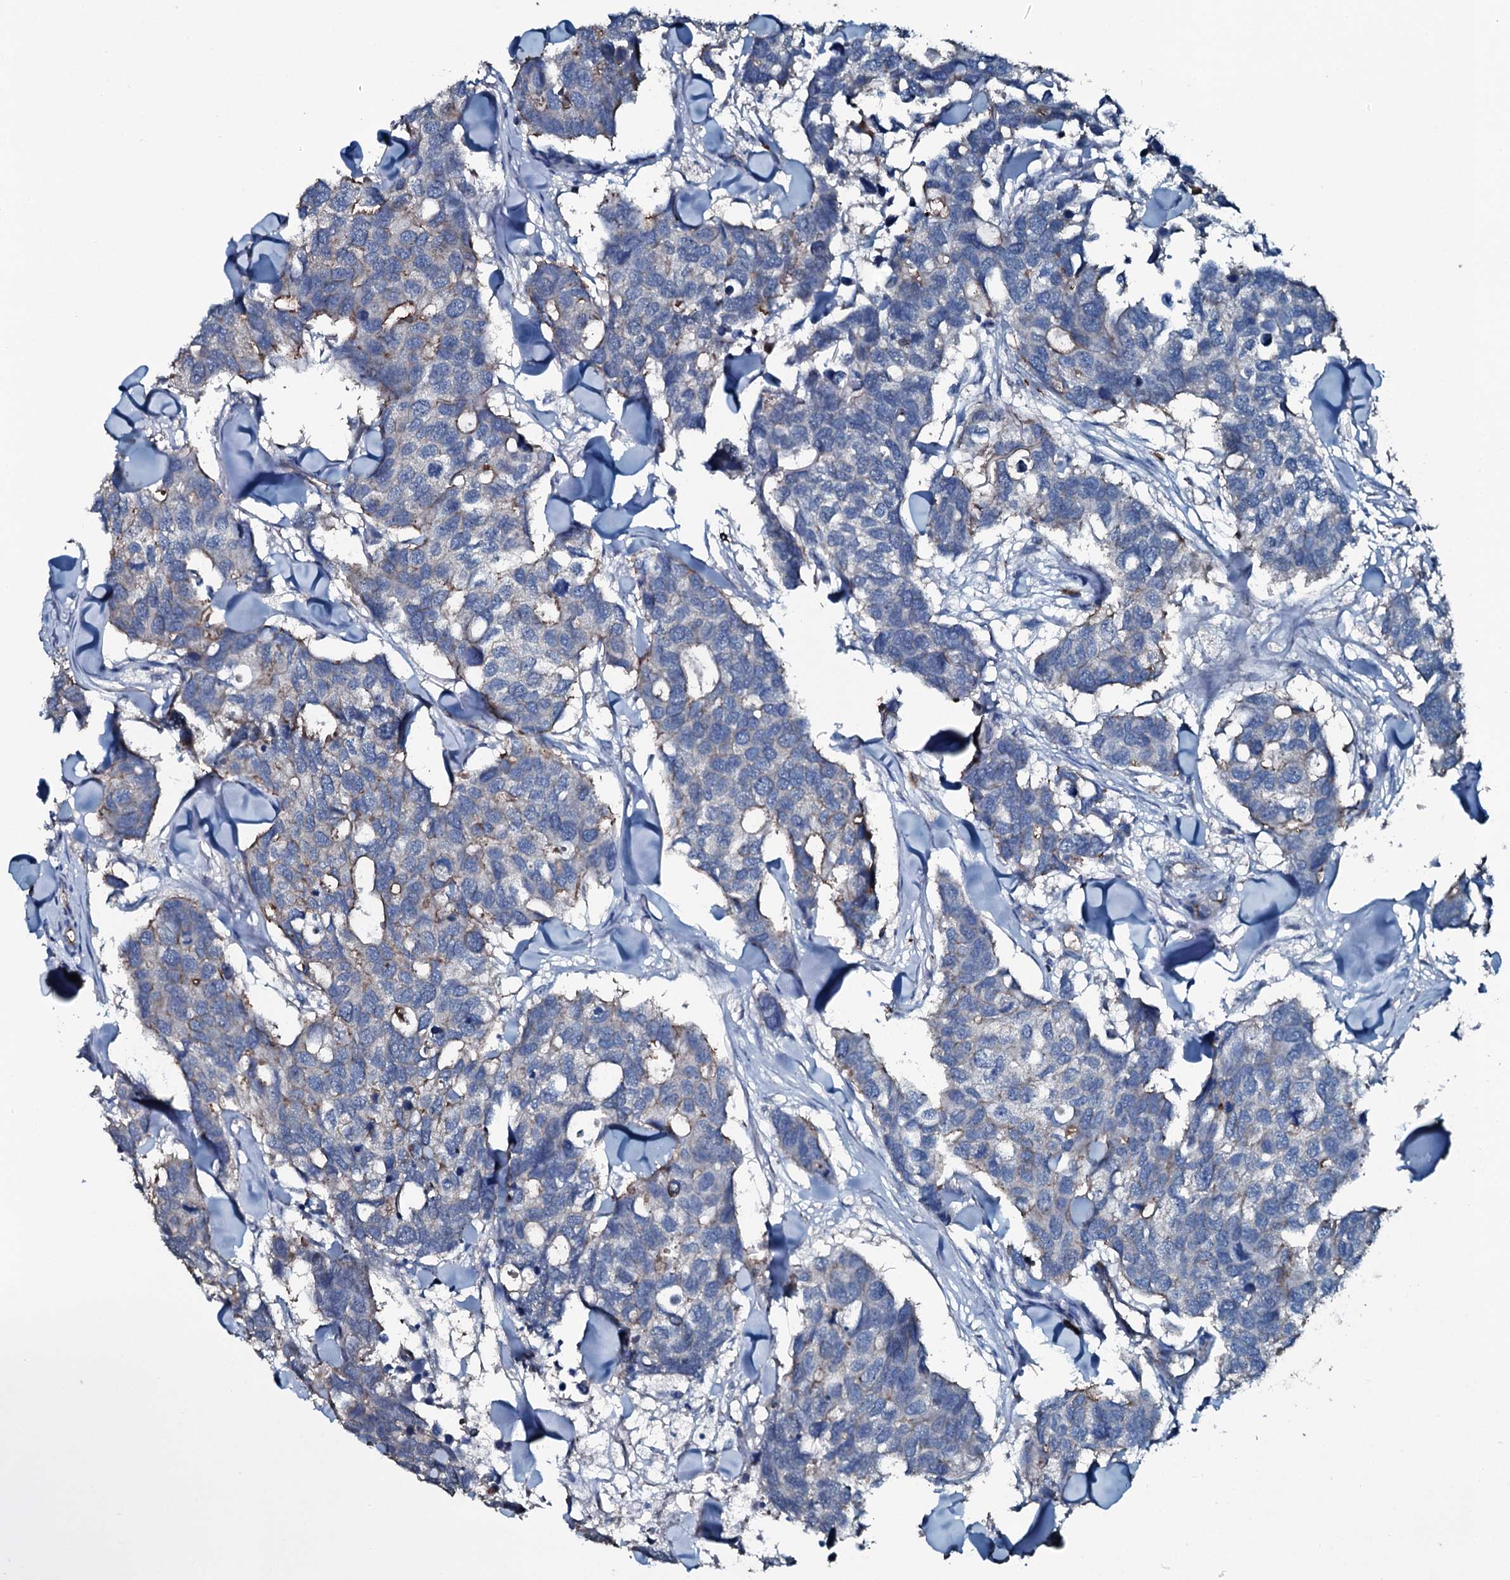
{"staining": {"intensity": "weak", "quantity": "<25%", "location": "cytoplasmic/membranous"}, "tissue": "breast cancer", "cell_type": "Tumor cells", "image_type": "cancer", "snomed": [{"axis": "morphology", "description": "Duct carcinoma"}, {"axis": "topography", "description": "Breast"}], "caption": "An immunohistochemistry (IHC) photomicrograph of intraductal carcinoma (breast) is shown. There is no staining in tumor cells of intraductal carcinoma (breast).", "gene": "SLC25A38", "patient": {"sex": "female", "age": 83}}